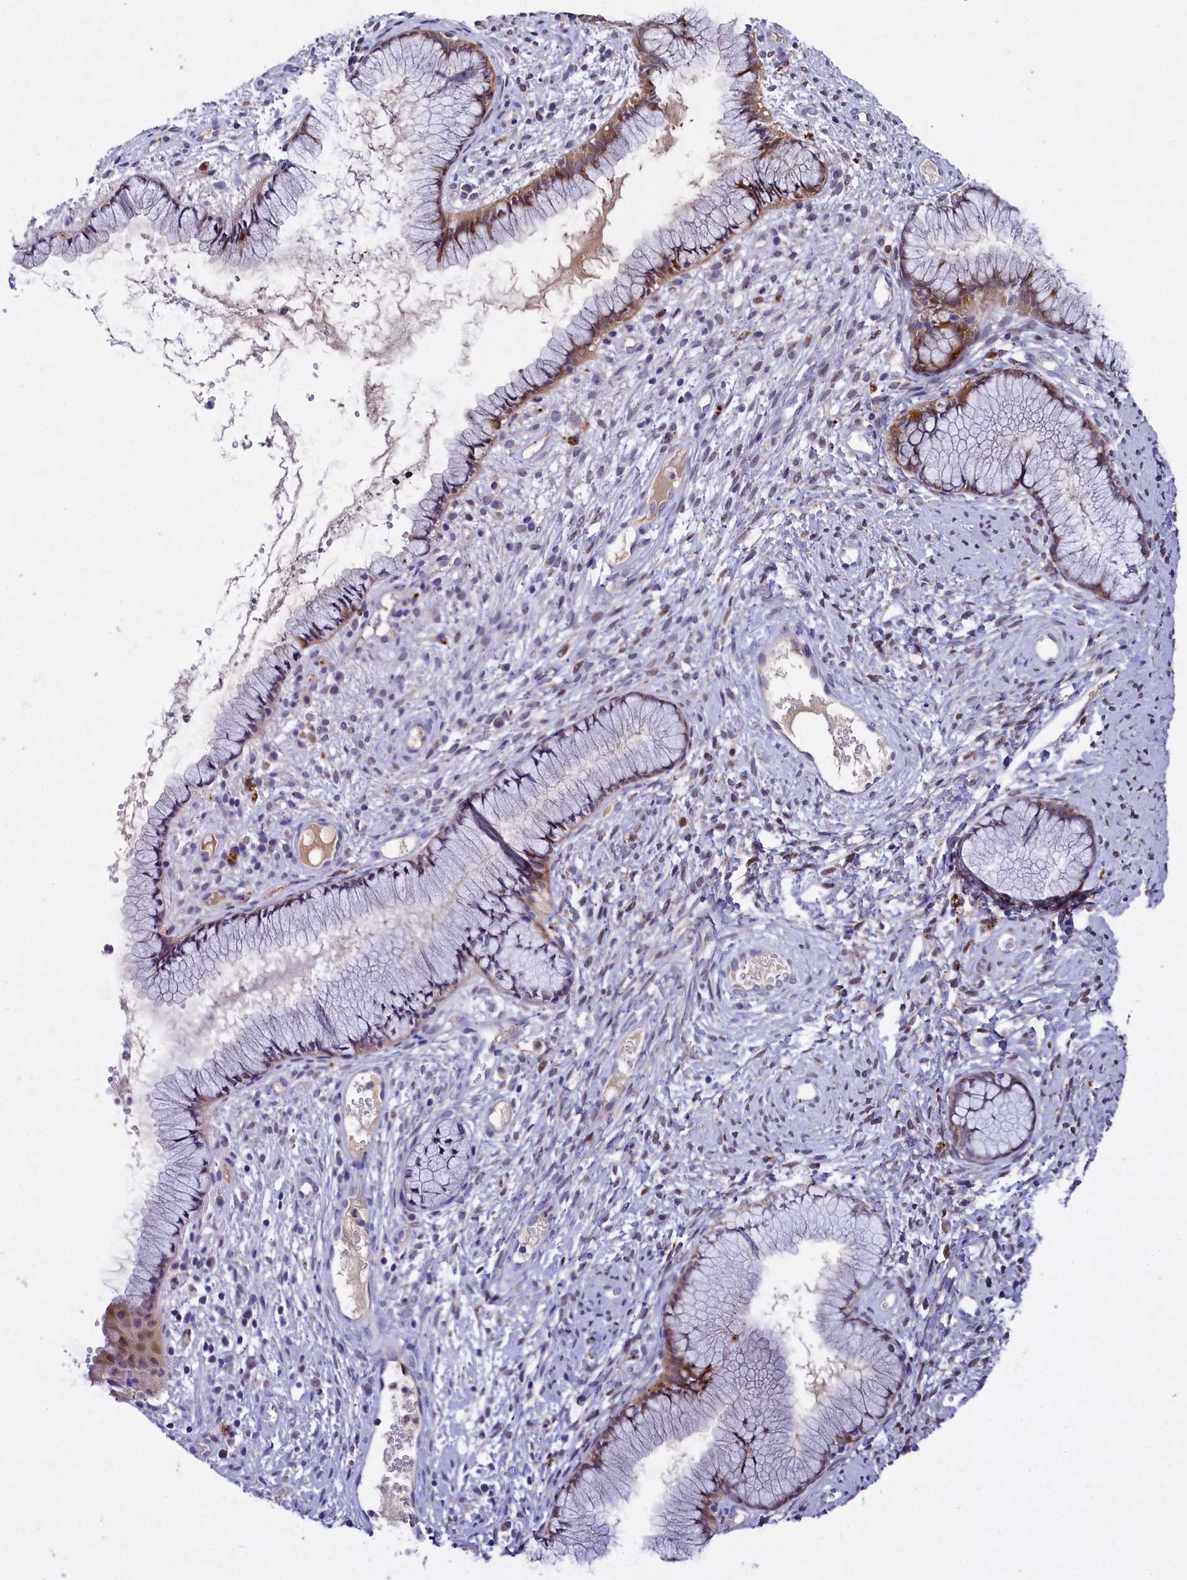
{"staining": {"intensity": "moderate", "quantity": ">75%", "location": "cytoplasmic/membranous"}, "tissue": "cervix", "cell_type": "Glandular cells", "image_type": "normal", "snomed": [{"axis": "morphology", "description": "Normal tissue, NOS"}, {"axis": "topography", "description": "Cervix"}], "caption": "Protein staining exhibits moderate cytoplasmic/membranous expression in about >75% of glandular cells in normal cervix.", "gene": "TGDS", "patient": {"sex": "female", "age": 42}}